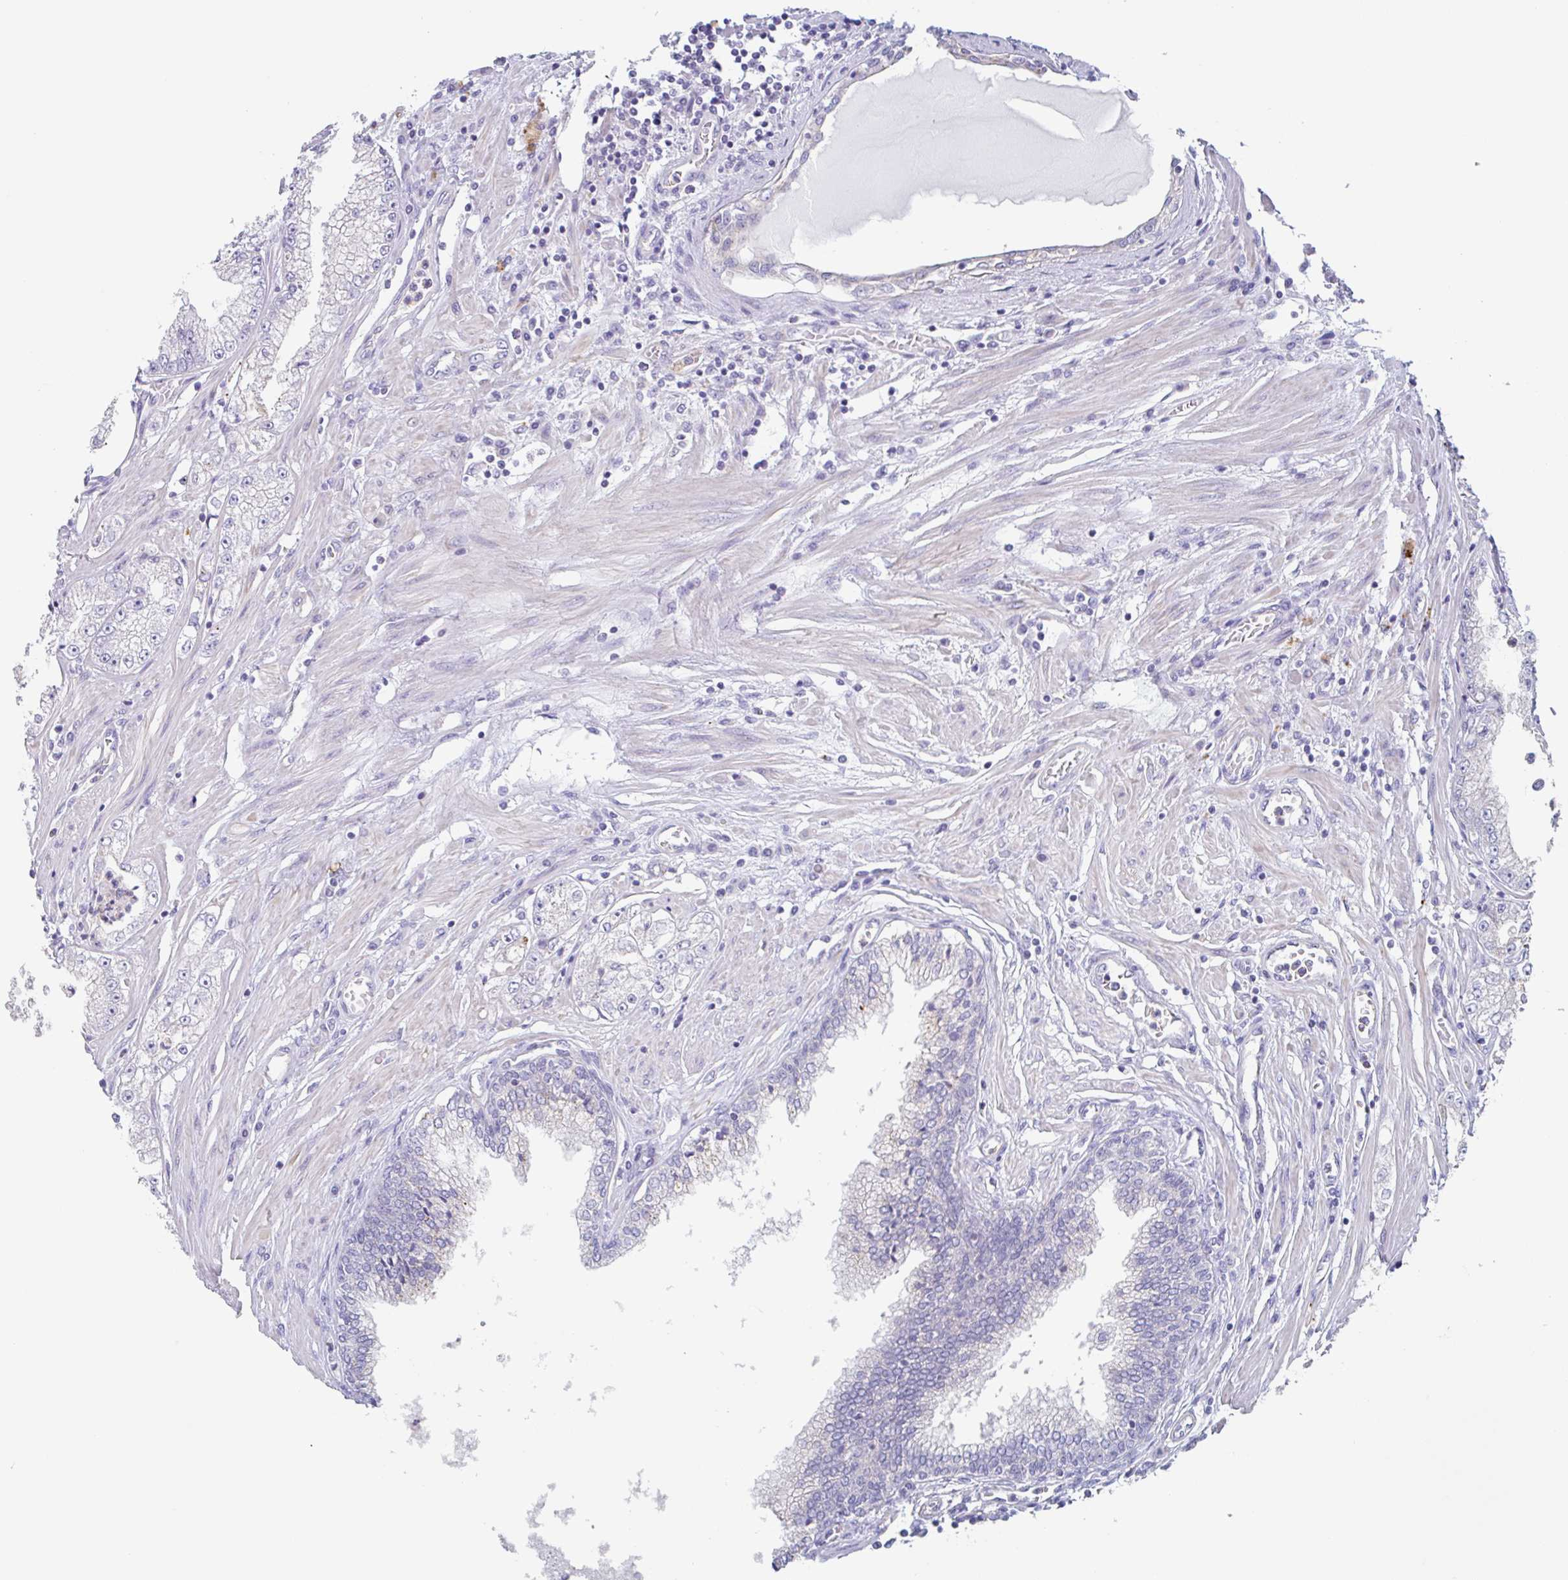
{"staining": {"intensity": "moderate", "quantity": ">75%", "location": "cytoplasmic/membranous"}, "tissue": "prostate cancer", "cell_type": "Tumor cells", "image_type": "cancer", "snomed": [{"axis": "morphology", "description": "Adenocarcinoma, High grade"}, {"axis": "topography", "description": "Prostate"}], "caption": "Tumor cells demonstrate medium levels of moderate cytoplasmic/membranous staining in approximately >75% of cells in prostate cancer (adenocarcinoma (high-grade)).", "gene": "LENG9", "patient": {"sex": "male", "age": 69}}